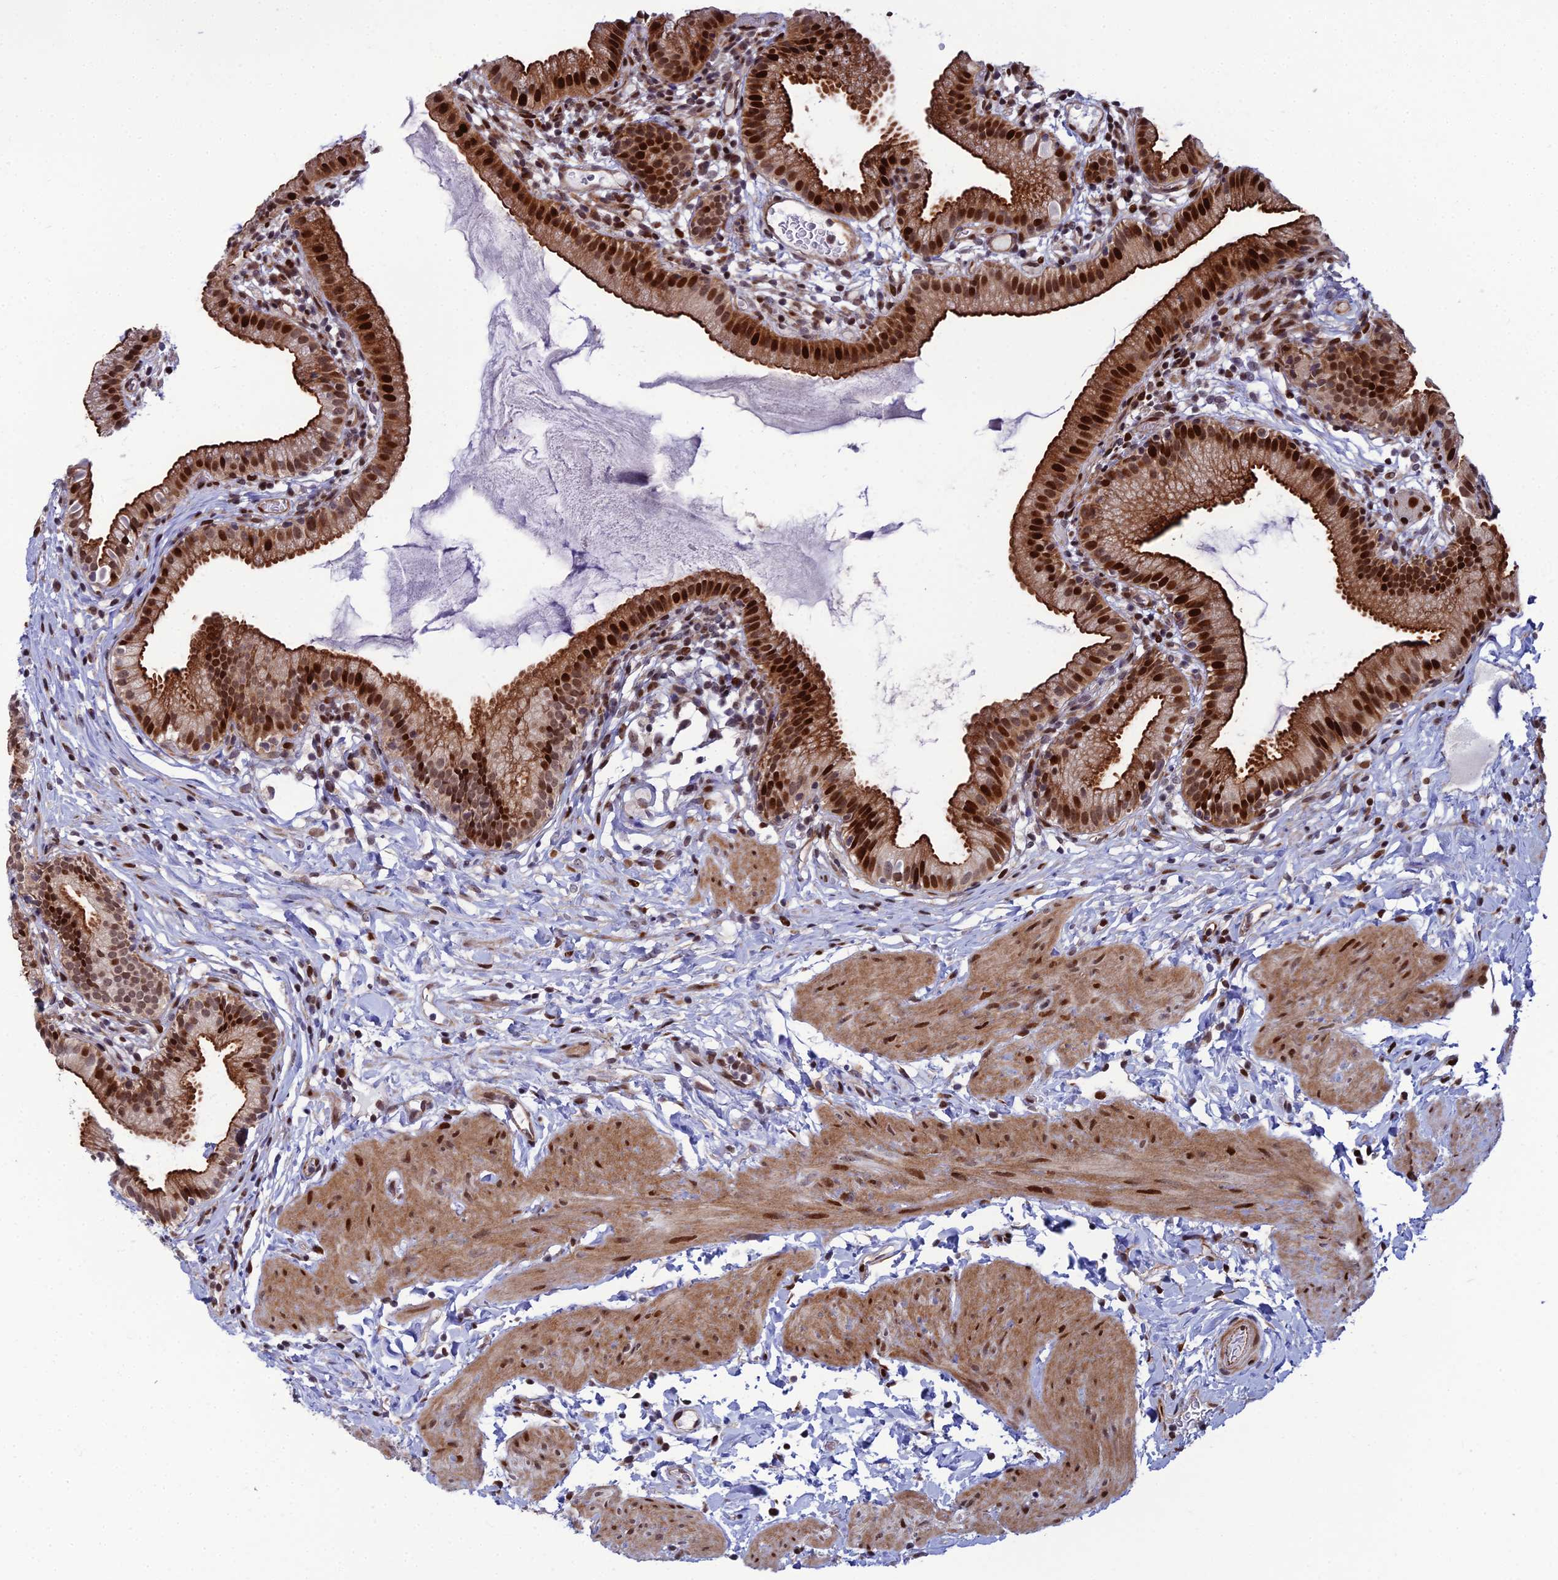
{"staining": {"intensity": "strong", "quantity": ">75%", "location": "cytoplasmic/membranous,nuclear"}, "tissue": "gallbladder", "cell_type": "Glandular cells", "image_type": "normal", "snomed": [{"axis": "morphology", "description": "Normal tissue, NOS"}, {"axis": "topography", "description": "Gallbladder"}], "caption": "This image demonstrates immunohistochemistry staining of unremarkable human gallbladder, with high strong cytoplasmic/membranous,nuclear positivity in about >75% of glandular cells.", "gene": "ZNF668", "patient": {"sex": "female", "age": 46}}